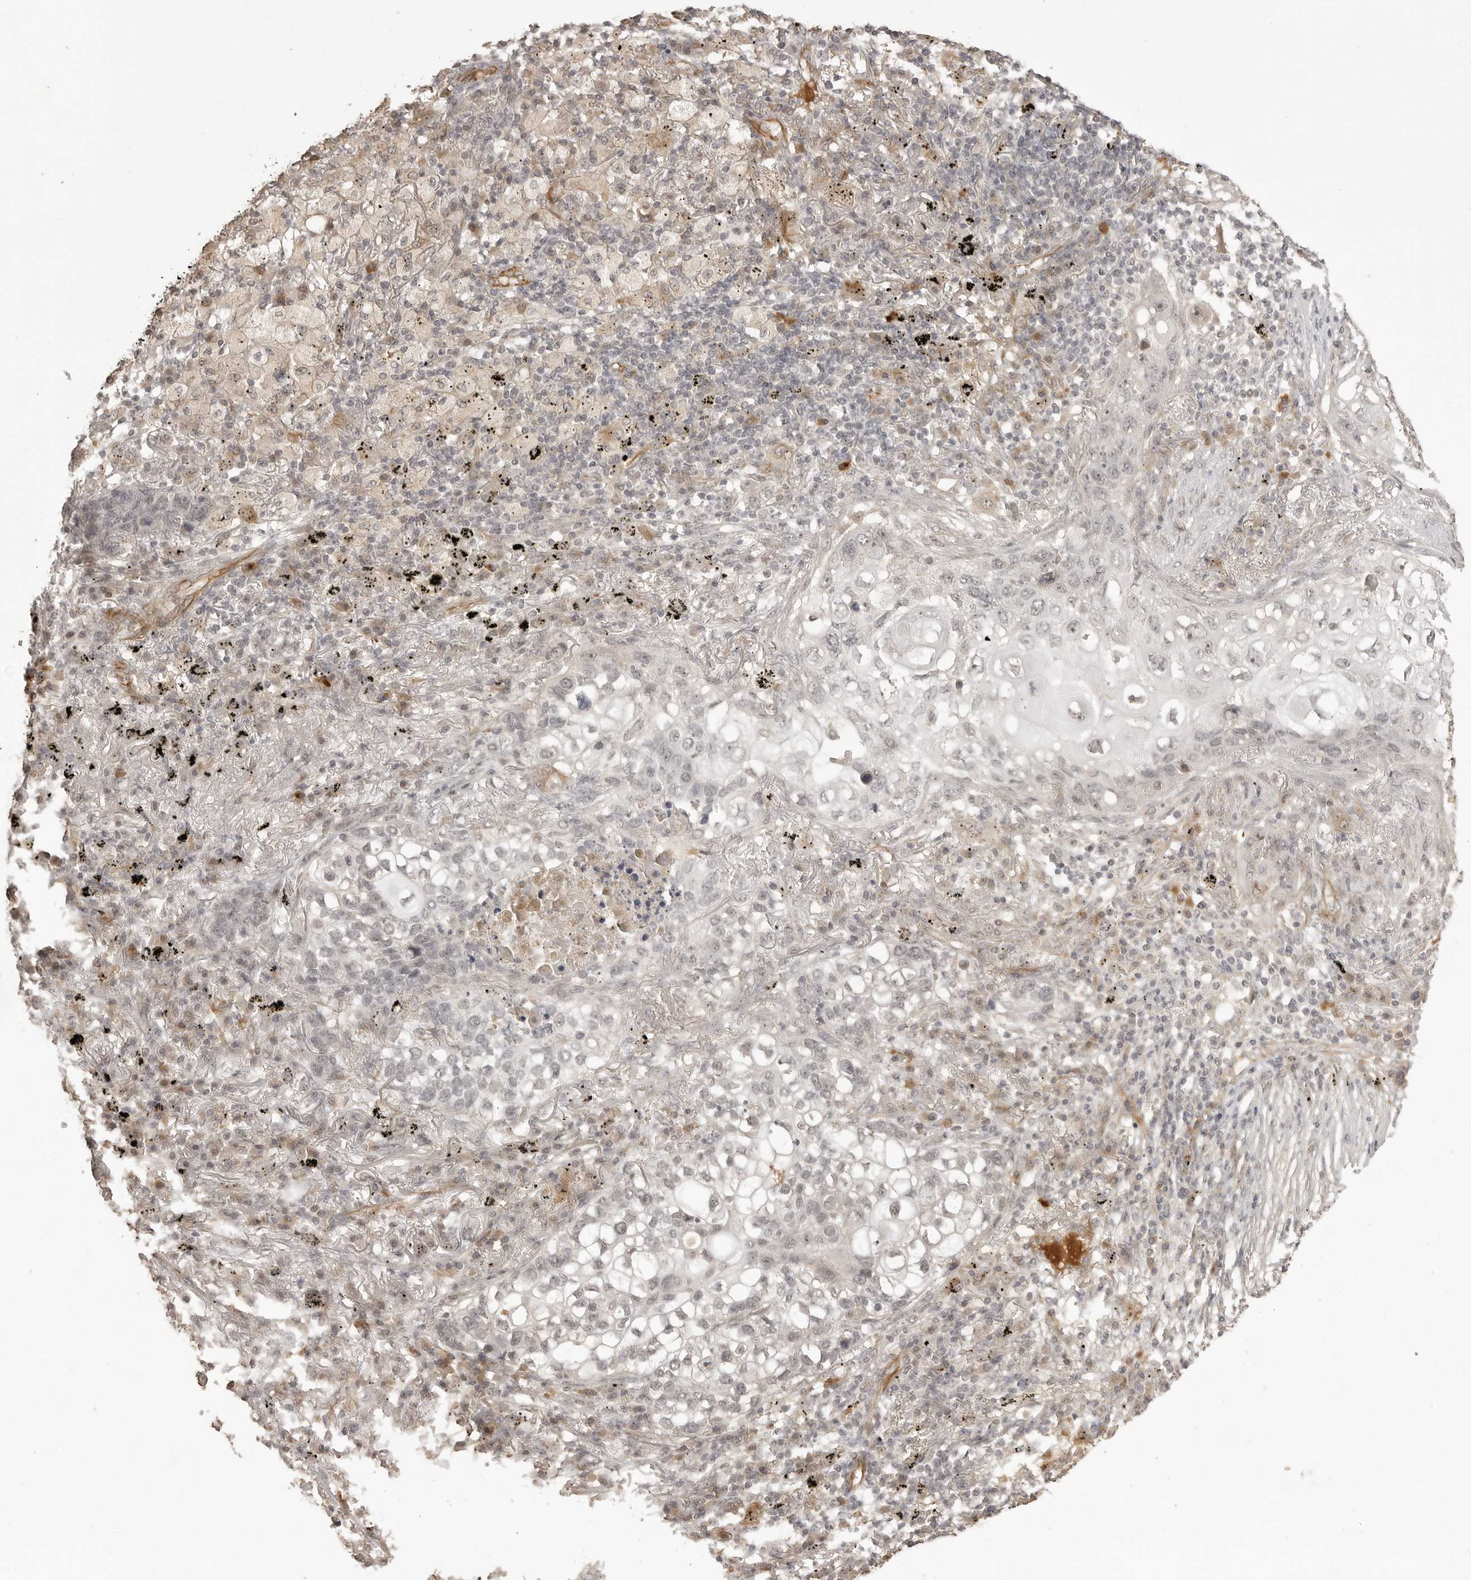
{"staining": {"intensity": "negative", "quantity": "none", "location": "none"}, "tissue": "lung cancer", "cell_type": "Tumor cells", "image_type": "cancer", "snomed": [{"axis": "morphology", "description": "Squamous cell carcinoma, NOS"}, {"axis": "topography", "description": "Lung"}], "caption": "Tumor cells show no significant expression in squamous cell carcinoma (lung).", "gene": "SMG8", "patient": {"sex": "female", "age": 63}}